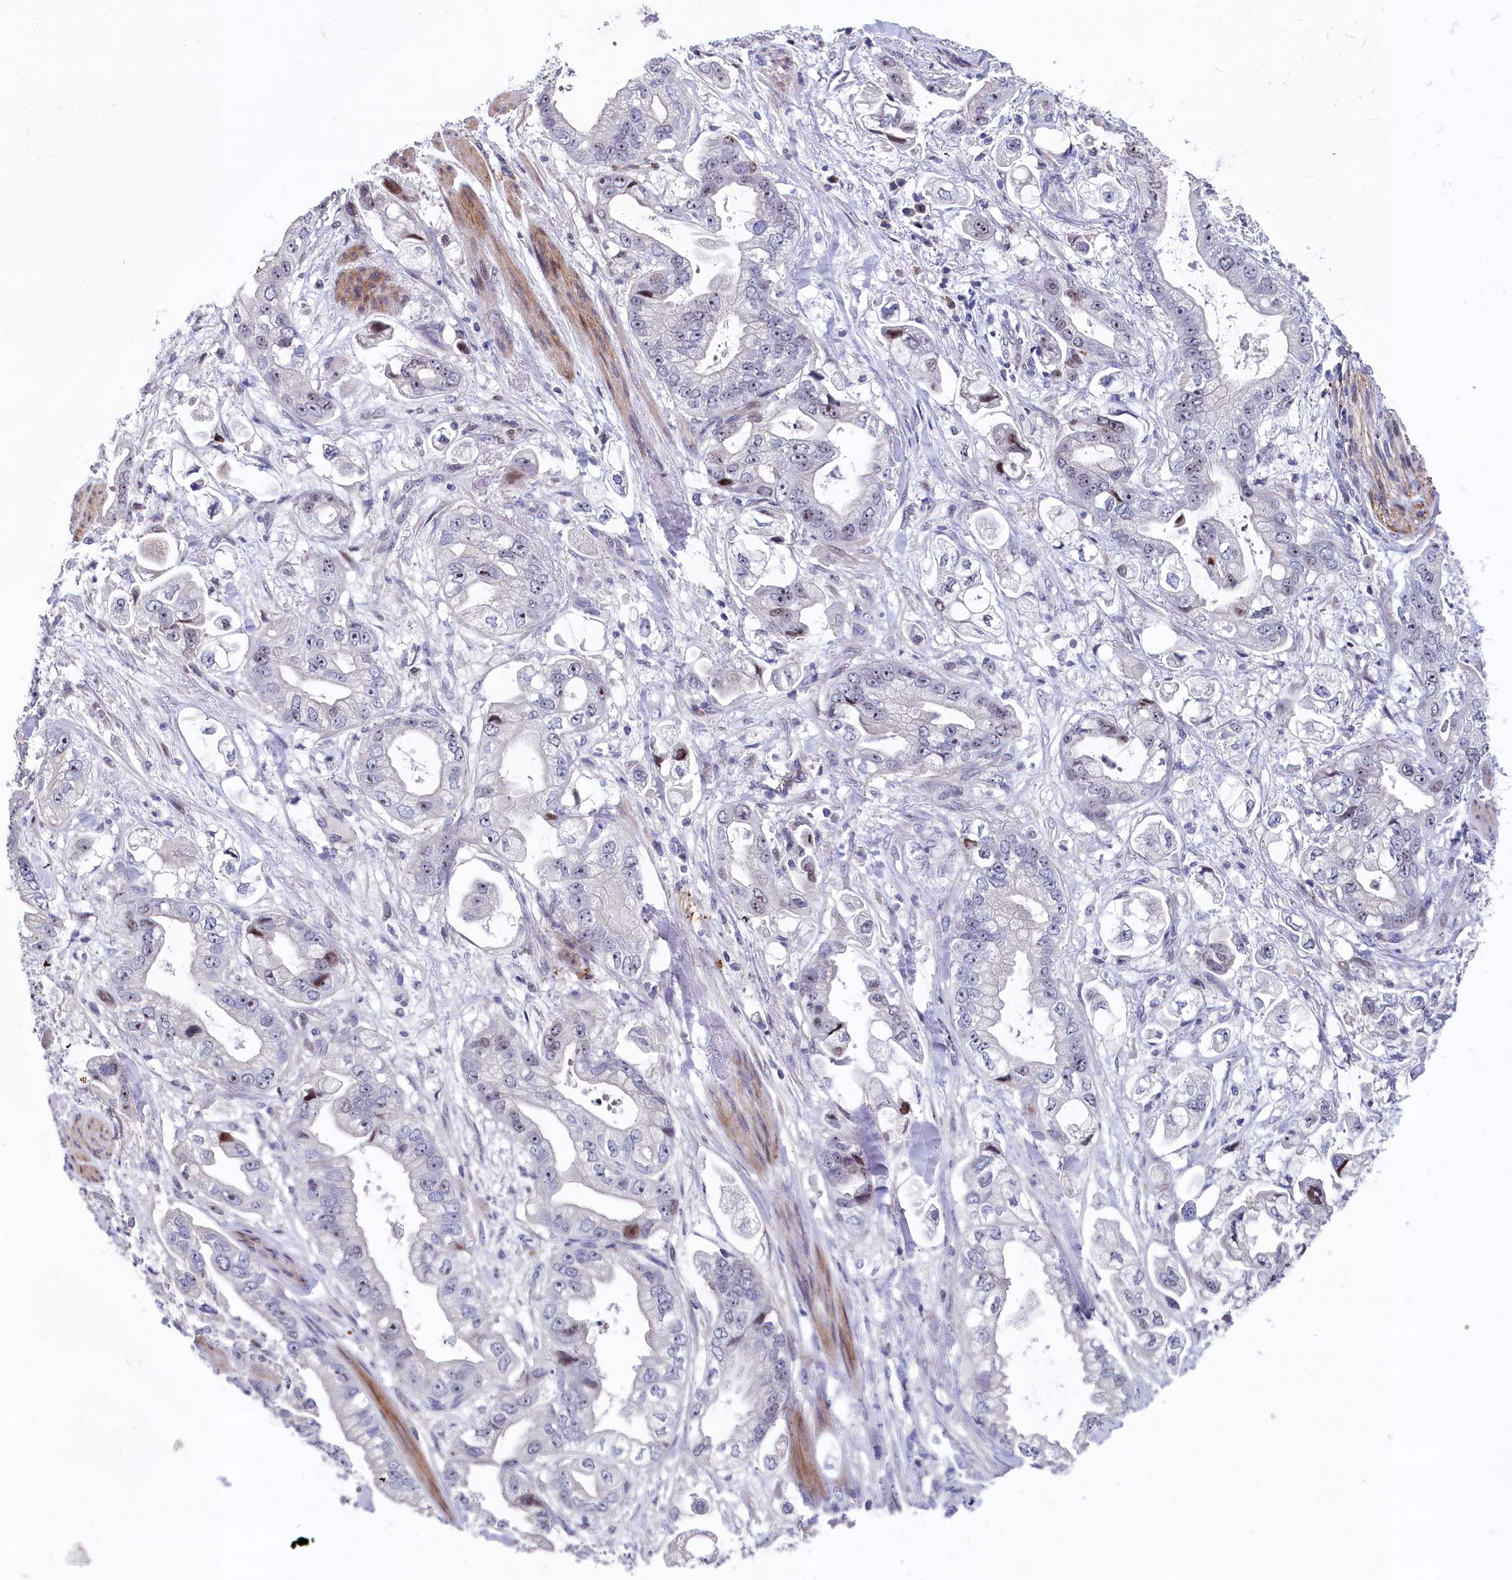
{"staining": {"intensity": "moderate", "quantity": "<25%", "location": "nuclear"}, "tissue": "stomach cancer", "cell_type": "Tumor cells", "image_type": "cancer", "snomed": [{"axis": "morphology", "description": "Adenocarcinoma, NOS"}, {"axis": "topography", "description": "Stomach"}], "caption": "Tumor cells reveal moderate nuclear positivity in about <25% of cells in adenocarcinoma (stomach). (DAB (3,3'-diaminobenzidine) IHC with brightfield microscopy, high magnification).", "gene": "ASXL3", "patient": {"sex": "male", "age": 62}}